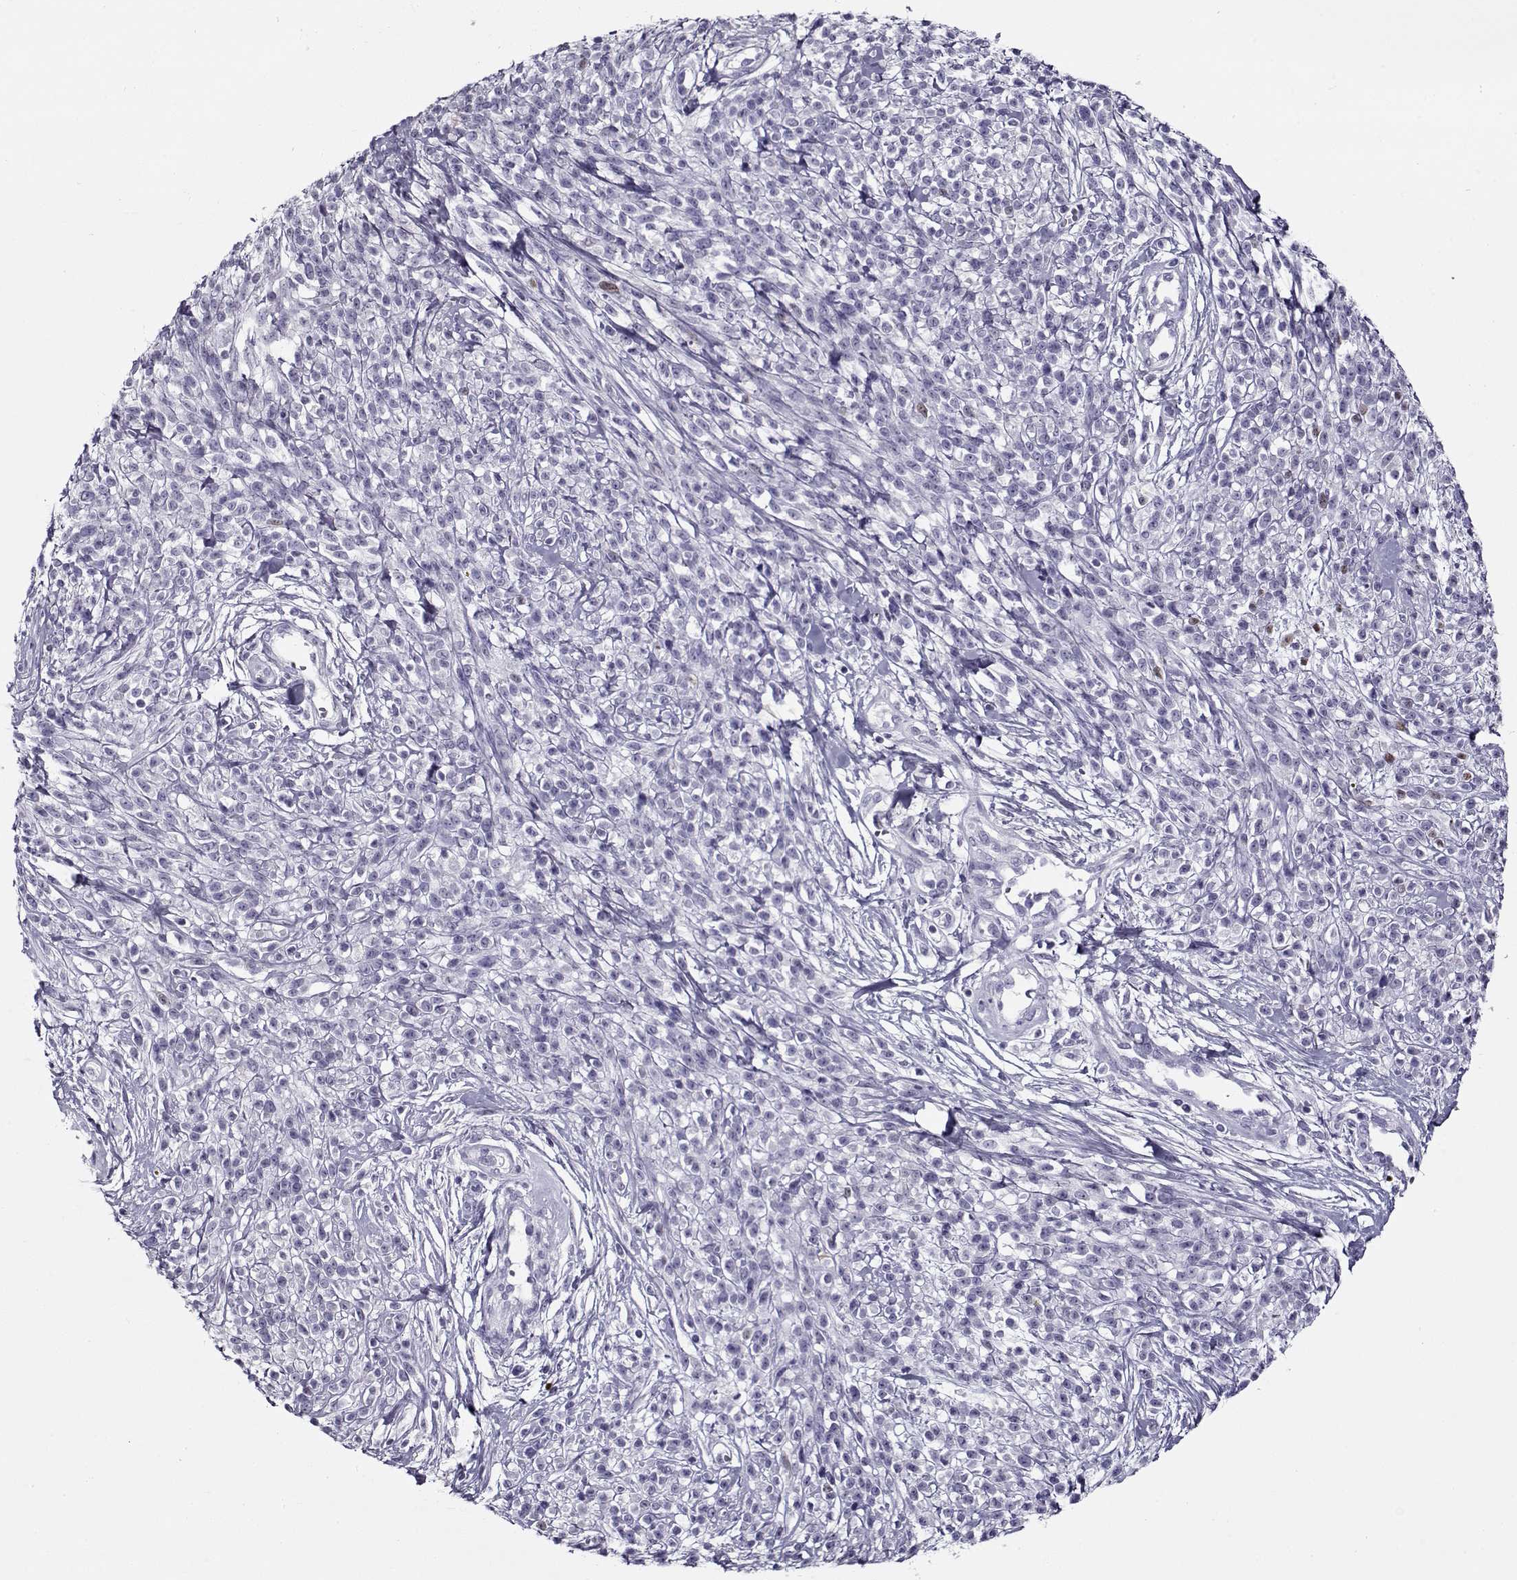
{"staining": {"intensity": "negative", "quantity": "none", "location": "none"}, "tissue": "melanoma", "cell_type": "Tumor cells", "image_type": "cancer", "snomed": [{"axis": "morphology", "description": "Malignant melanoma, NOS"}, {"axis": "topography", "description": "Skin"}, {"axis": "topography", "description": "Skin of trunk"}], "caption": "Malignant melanoma was stained to show a protein in brown. There is no significant staining in tumor cells.", "gene": "GAGE2A", "patient": {"sex": "male", "age": 74}}